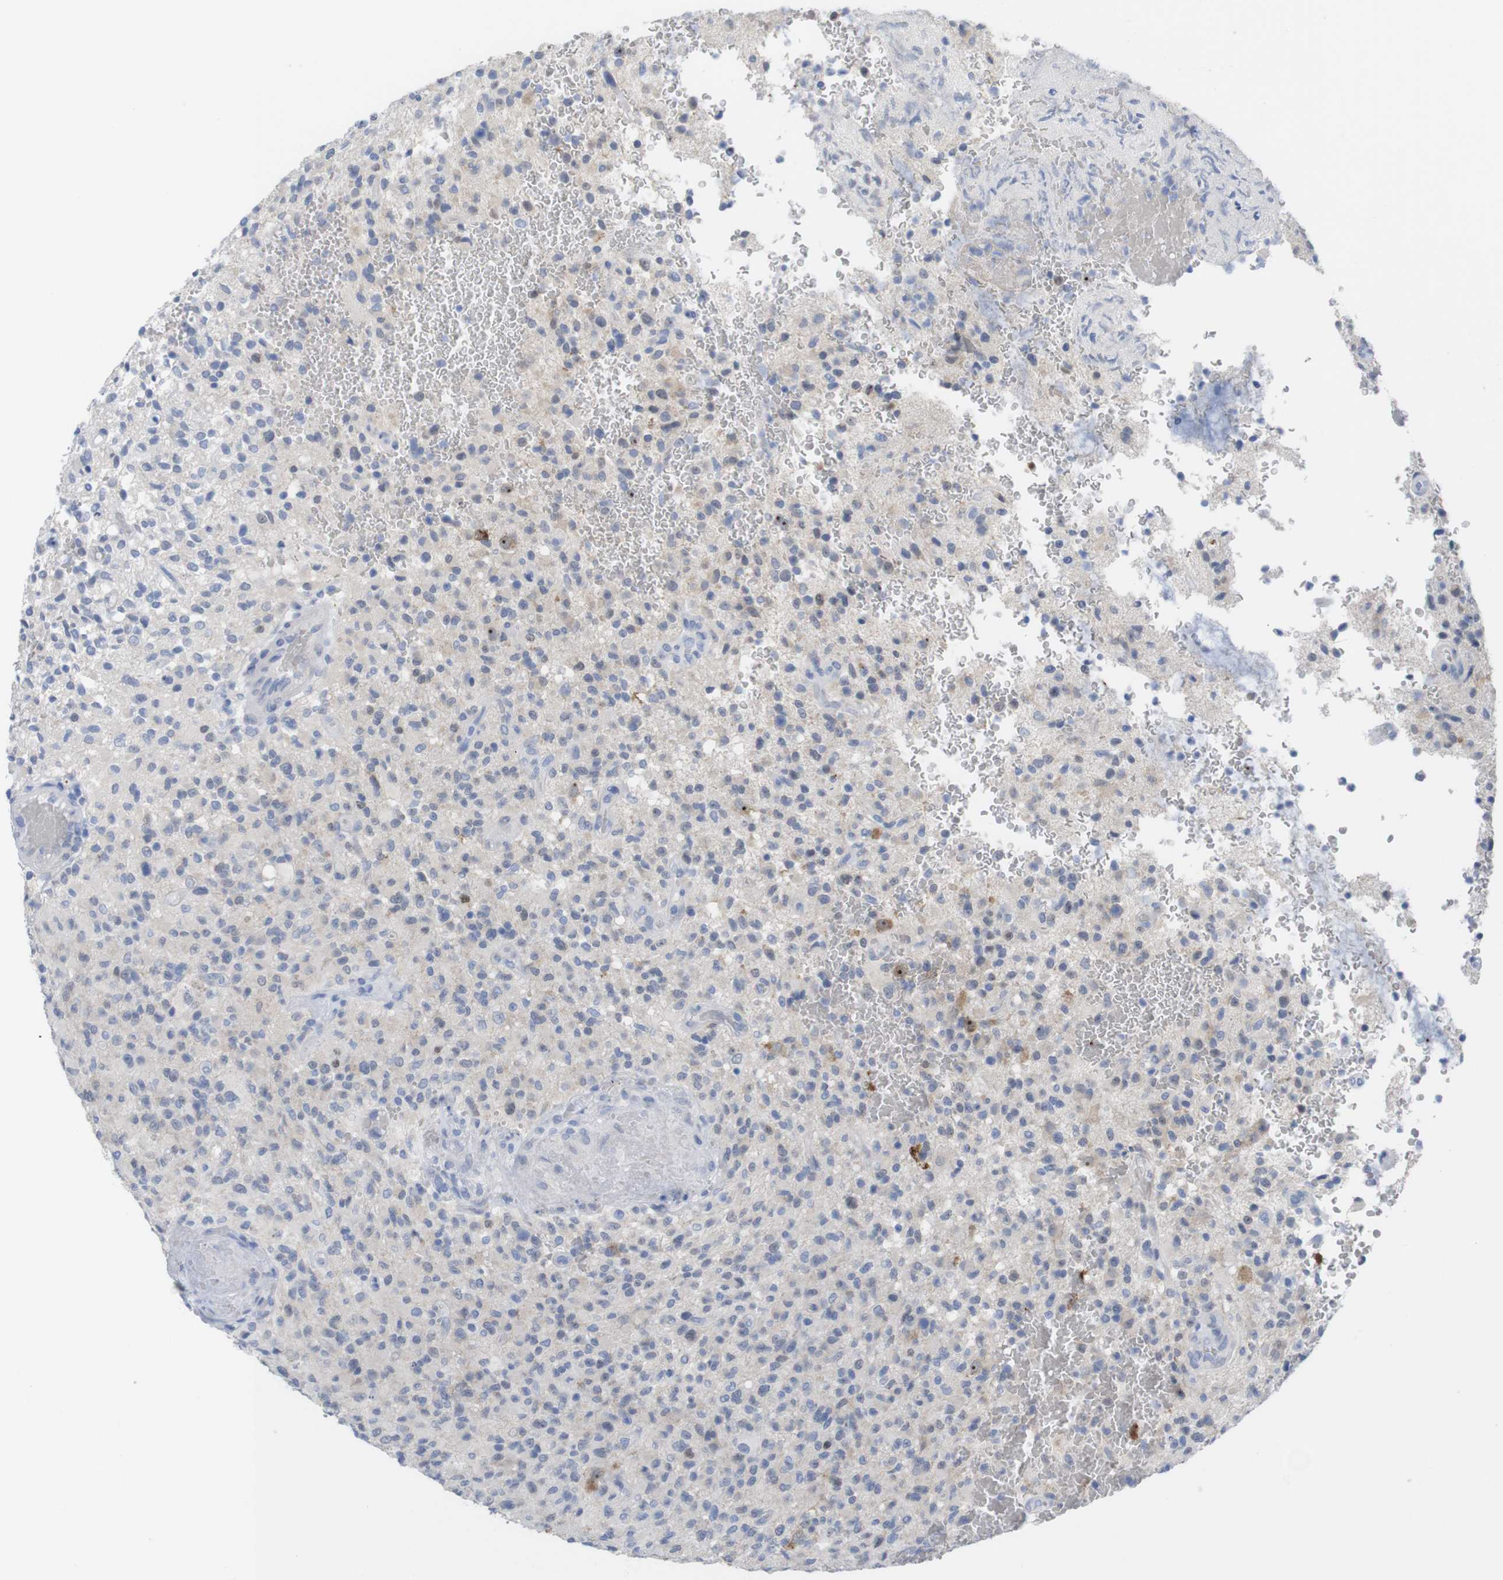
{"staining": {"intensity": "weak", "quantity": "<25%", "location": "cytoplasmic/membranous,nuclear"}, "tissue": "glioma", "cell_type": "Tumor cells", "image_type": "cancer", "snomed": [{"axis": "morphology", "description": "Glioma, malignant, High grade"}, {"axis": "topography", "description": "Brain"}], "caption": "Immunohistochemical staining of glioma exhibits no significant expression in tumor cells.", "gene": "PNMA1", "patient": {"sex": "male", "age": 71}}